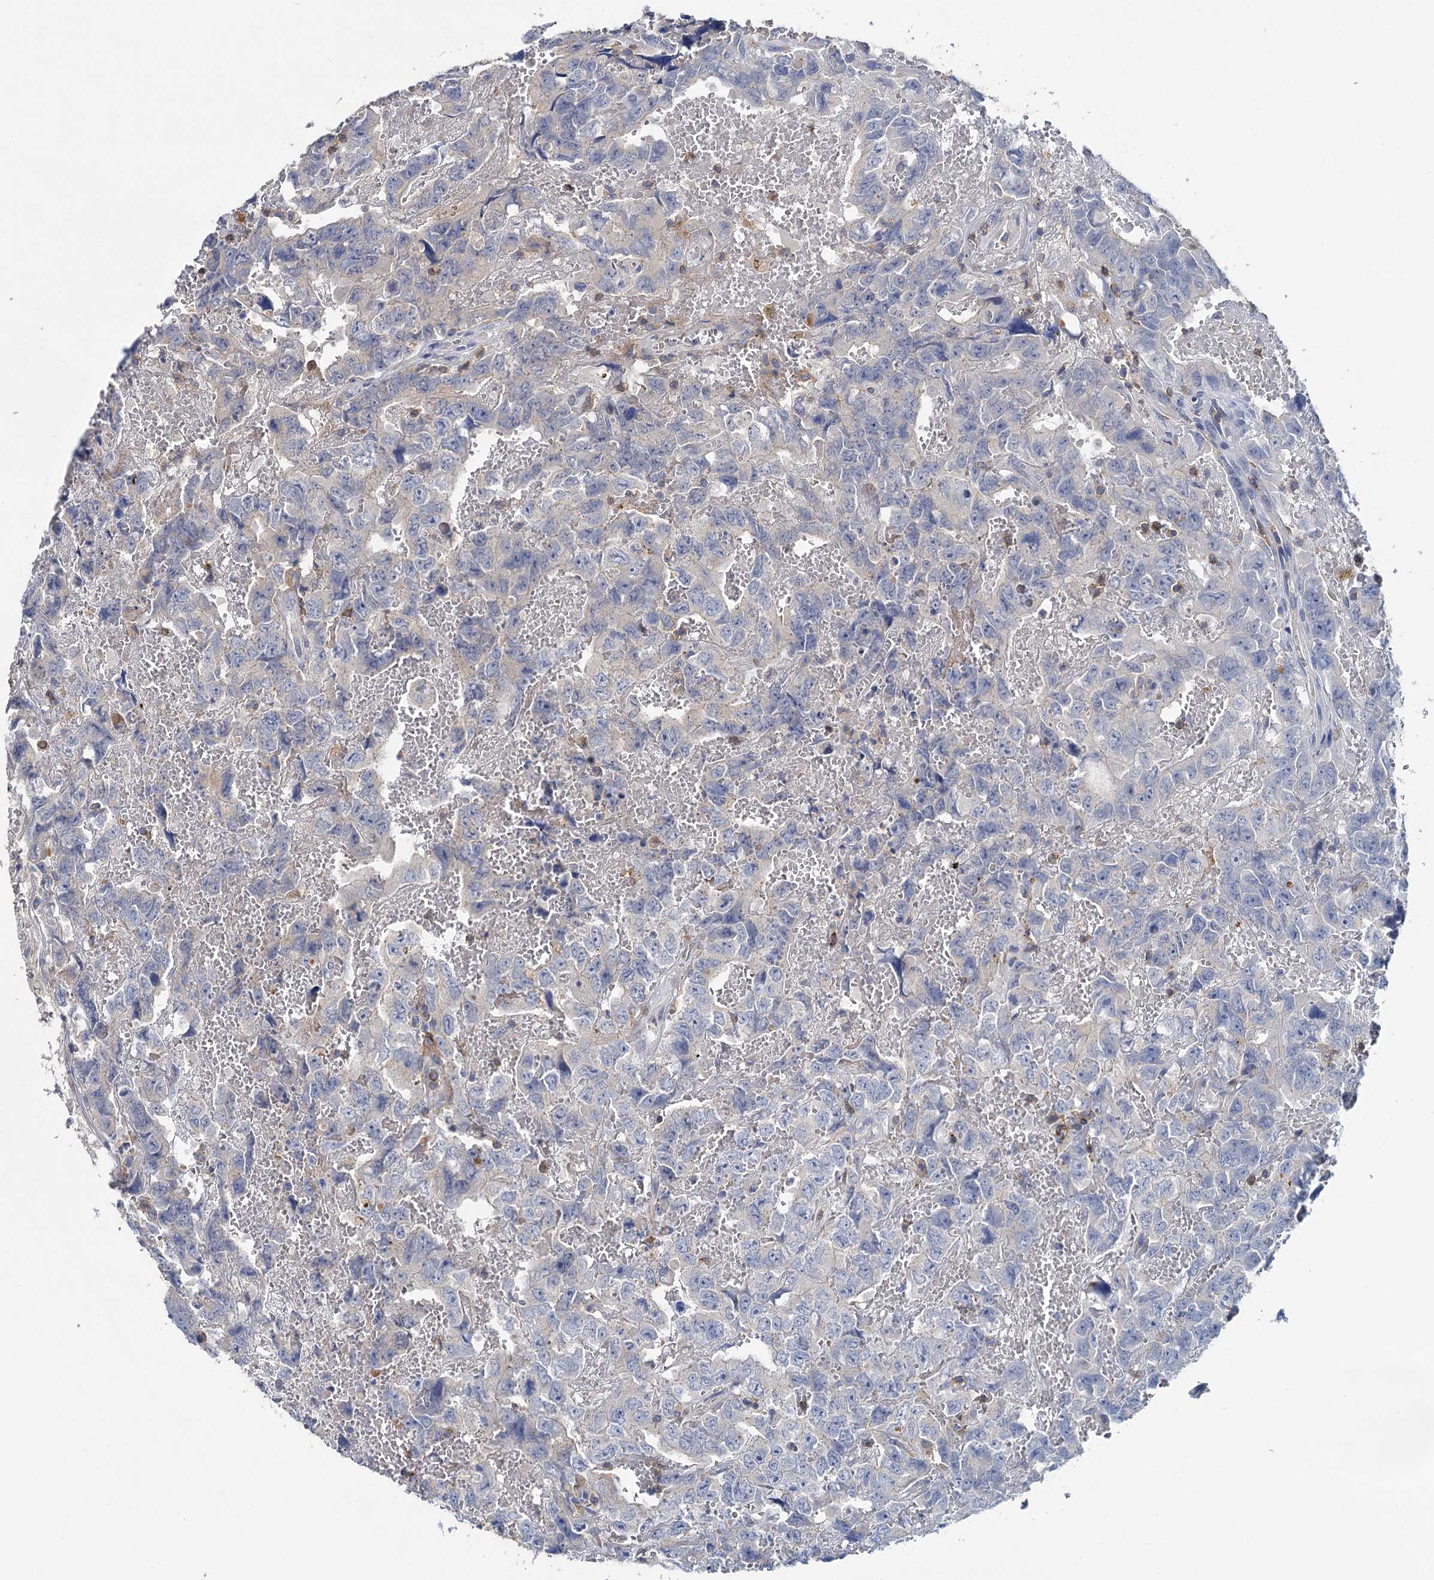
{"staining": {"intensity": "negative", "quantity": "none", "location": "none"}, "tissue": "testis cancer", "cell_type": "Tumor cells", "image_type": "cancer", "snomed": [{"axis": "morphology", "description": "Carcinoma, Embryonal, NOS"}, {"axis": "topography", "description": "Testis"}], "caption": "IHC of human testis cancer demonstrates no positivity in tumor cells. (Brightfield microscopy of DAB (3,3'-diaminobenzidine) IHC at high magnification).", "gene": "FGFR2", "patient": {"sex": "male", "age": 45}}